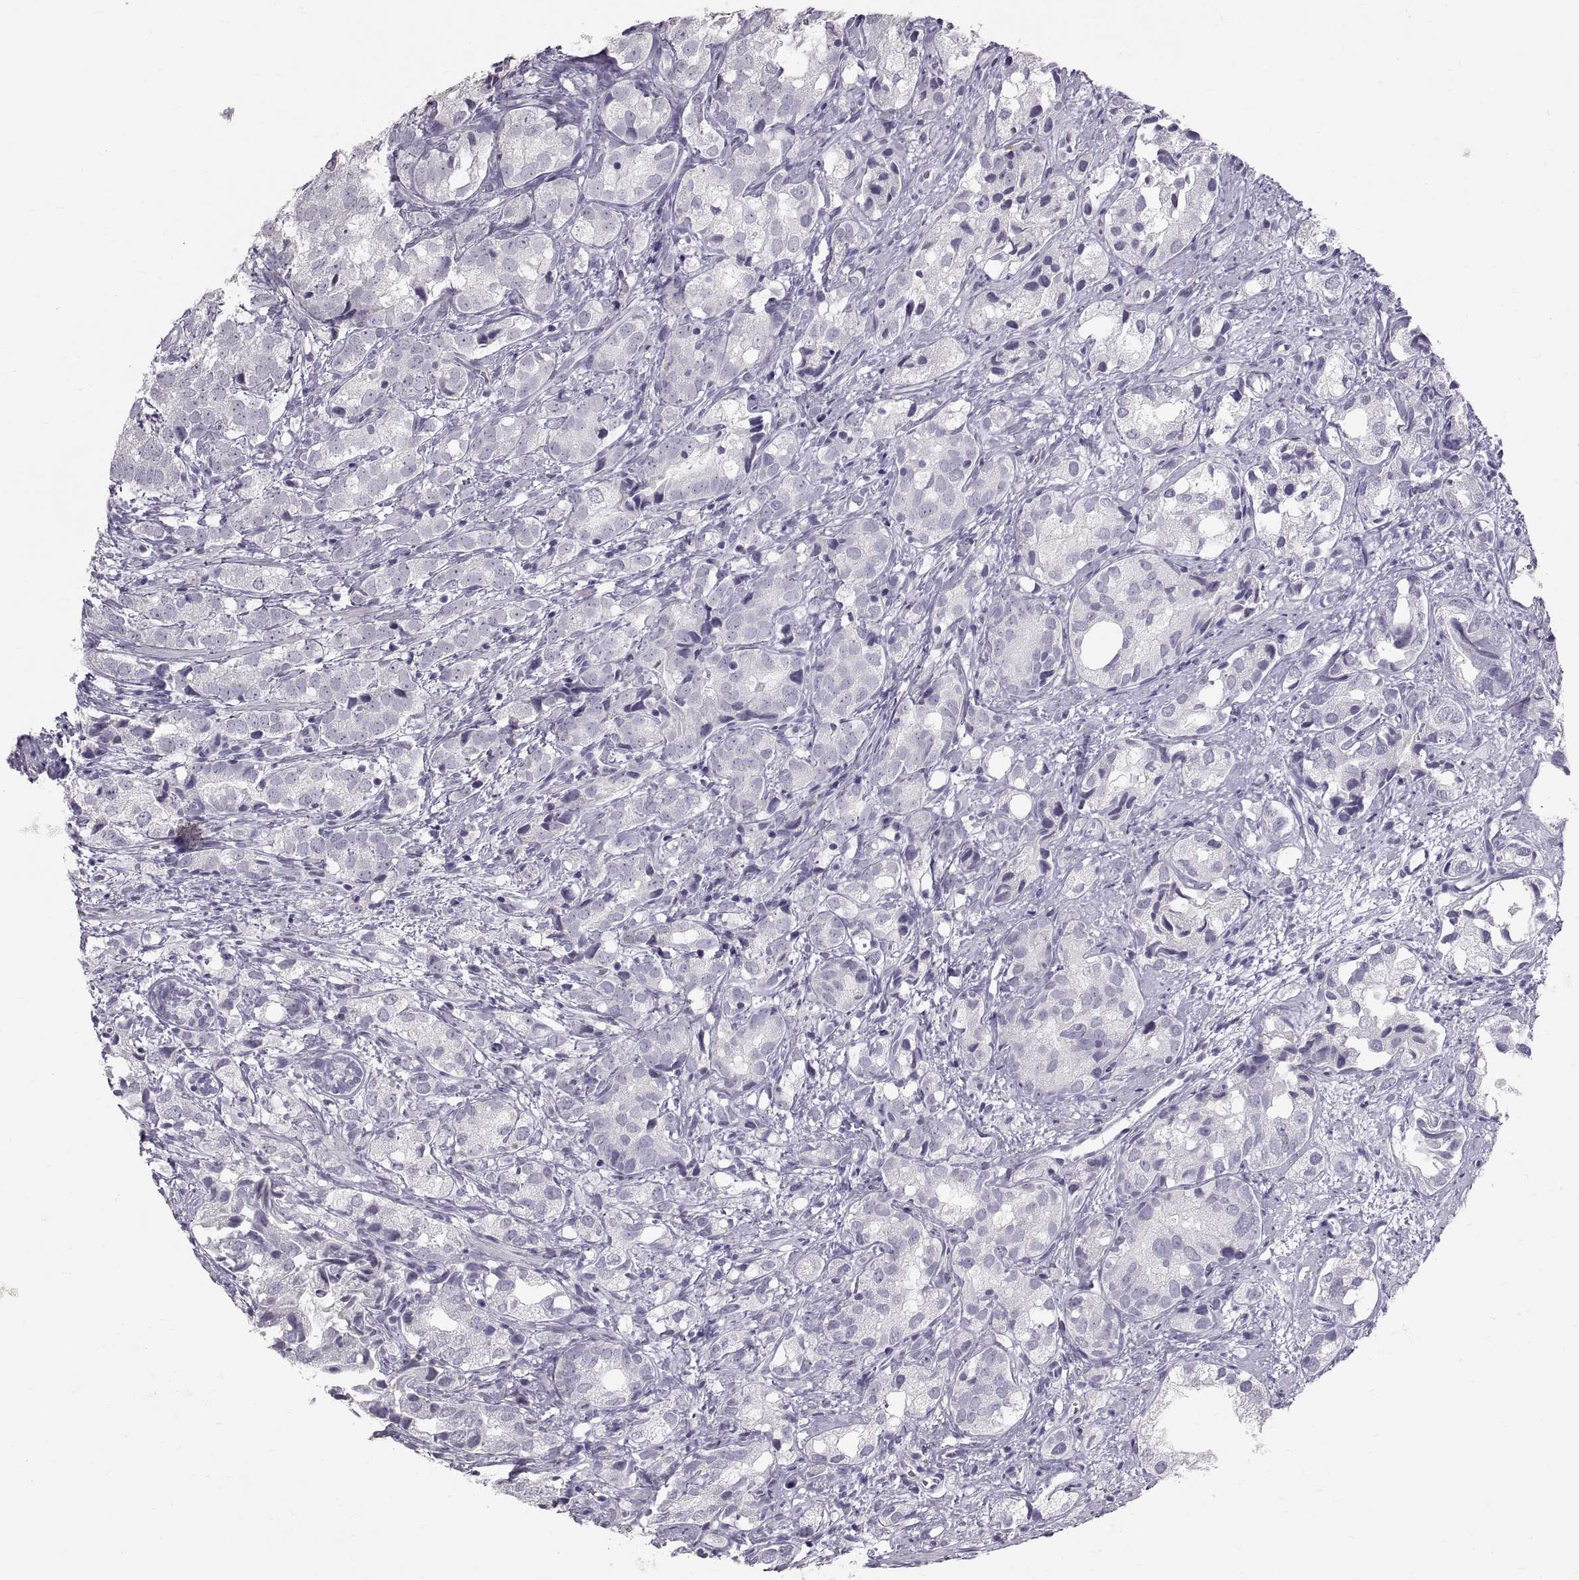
{"staining": {"intensity": "negative", "quantity": "none", "location": "none"}, "tissue": "prostate cancer", "cell_type": "Tumor cells", "image_type": "cancer", "snomed": [{"axis": "morphology", "description": "Adenocarcinoma, High grade"}, {"axis": "topography", "description": "Prostate"}], "caption": "Prostate cancer stained for a protein using immunohistochemistry shows no positivity tumor cells.", "gene": "SPACDR", "patient": {"sex": "male", "age": 82}}